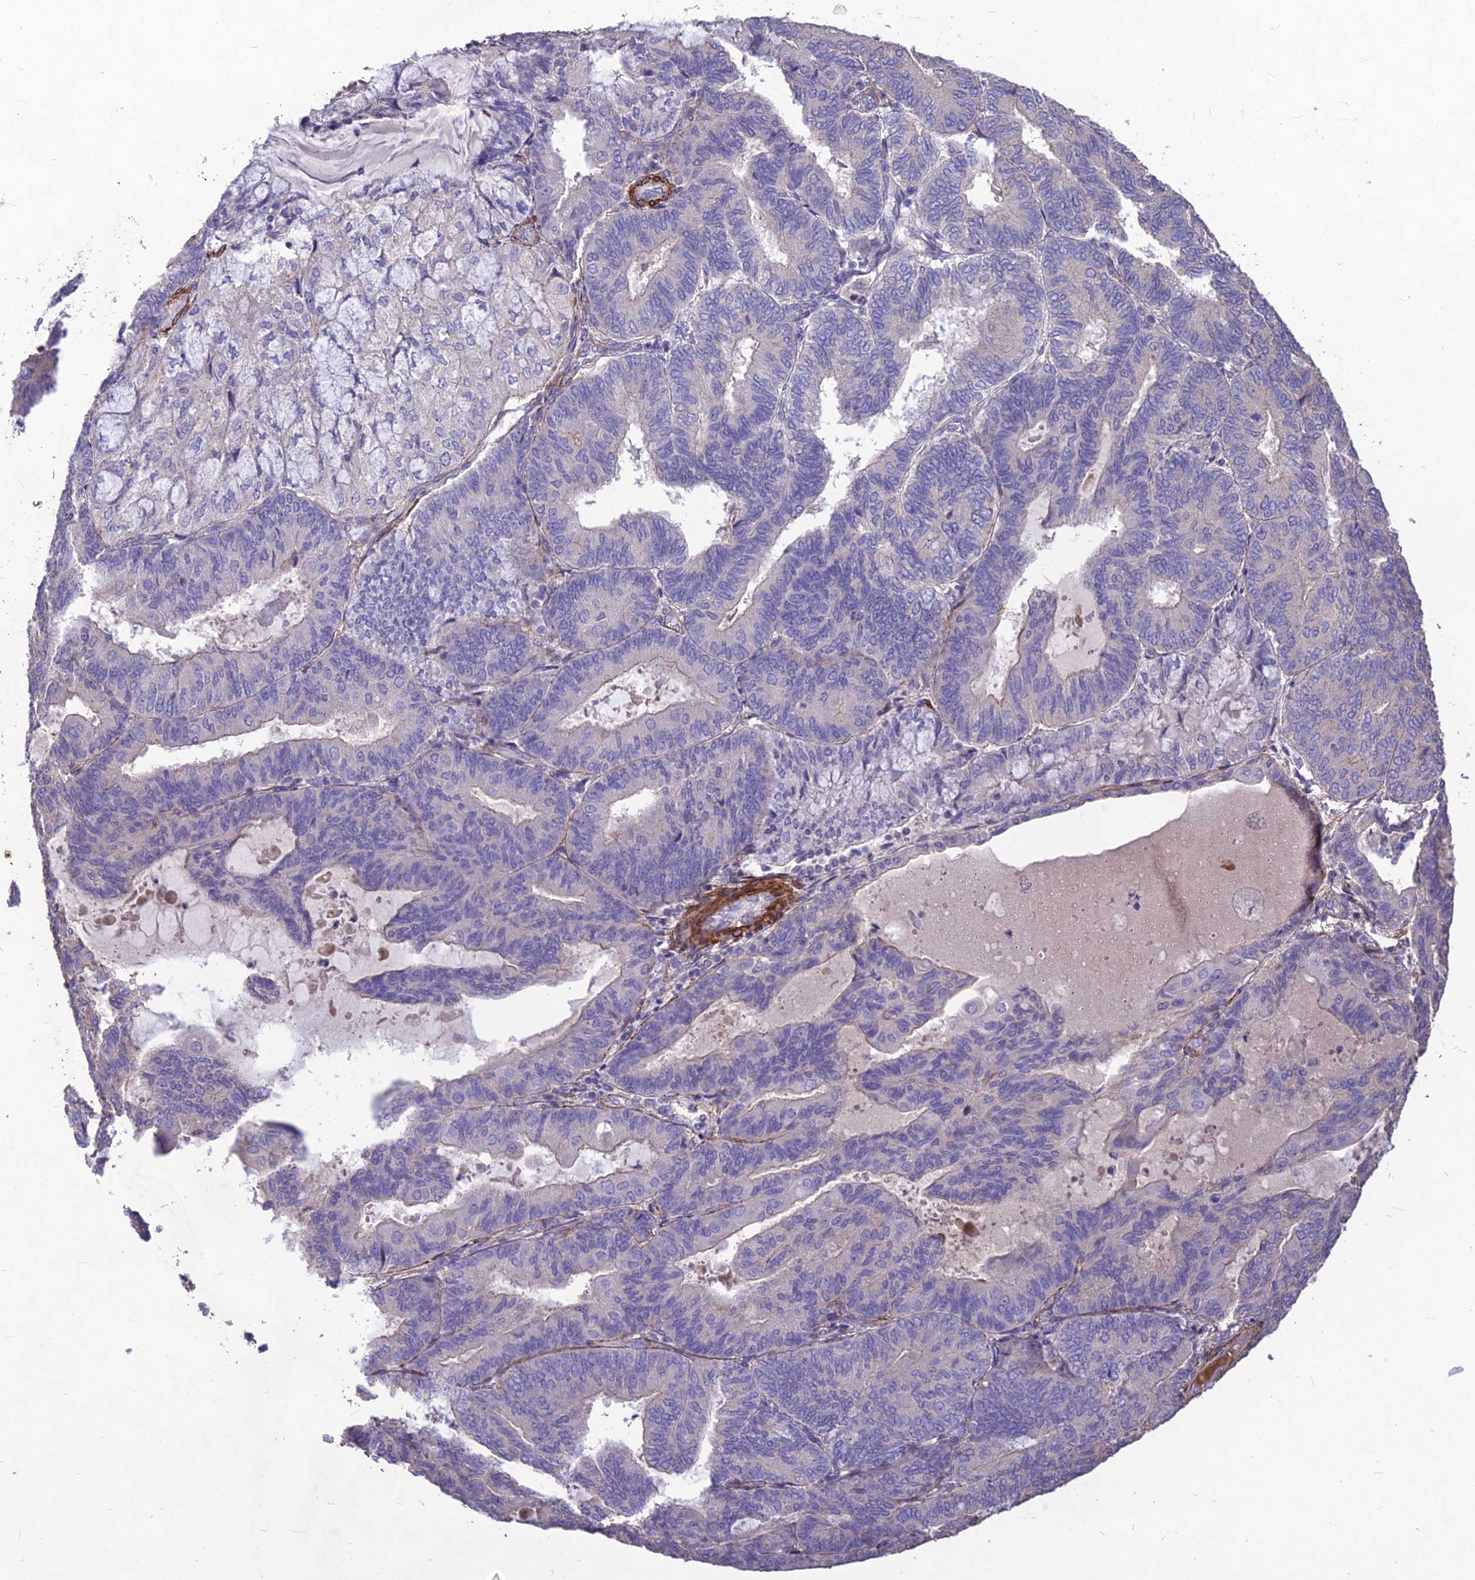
{"staining": {"intensity": "negative", "quantity": "none", "location": "none"}, "tissue": "endometrial cancer", "cell_type": "Tumor cells", "image_type": "cancer", "snomed": [{"axis": "morphology", "description": "Adenocarcinoma, NOS"}, {"axis": "topography", "description": "Endometrium"}], "caption": "Immunohistochemistry (IHC) image of neoplastic tissue: human endometrial cancer (adenocarcinoma) stained with DAB displays no significant protein staining in tumor cells.", "gene": "CLUH", "patient": {"sex": "female", "age": 81}}